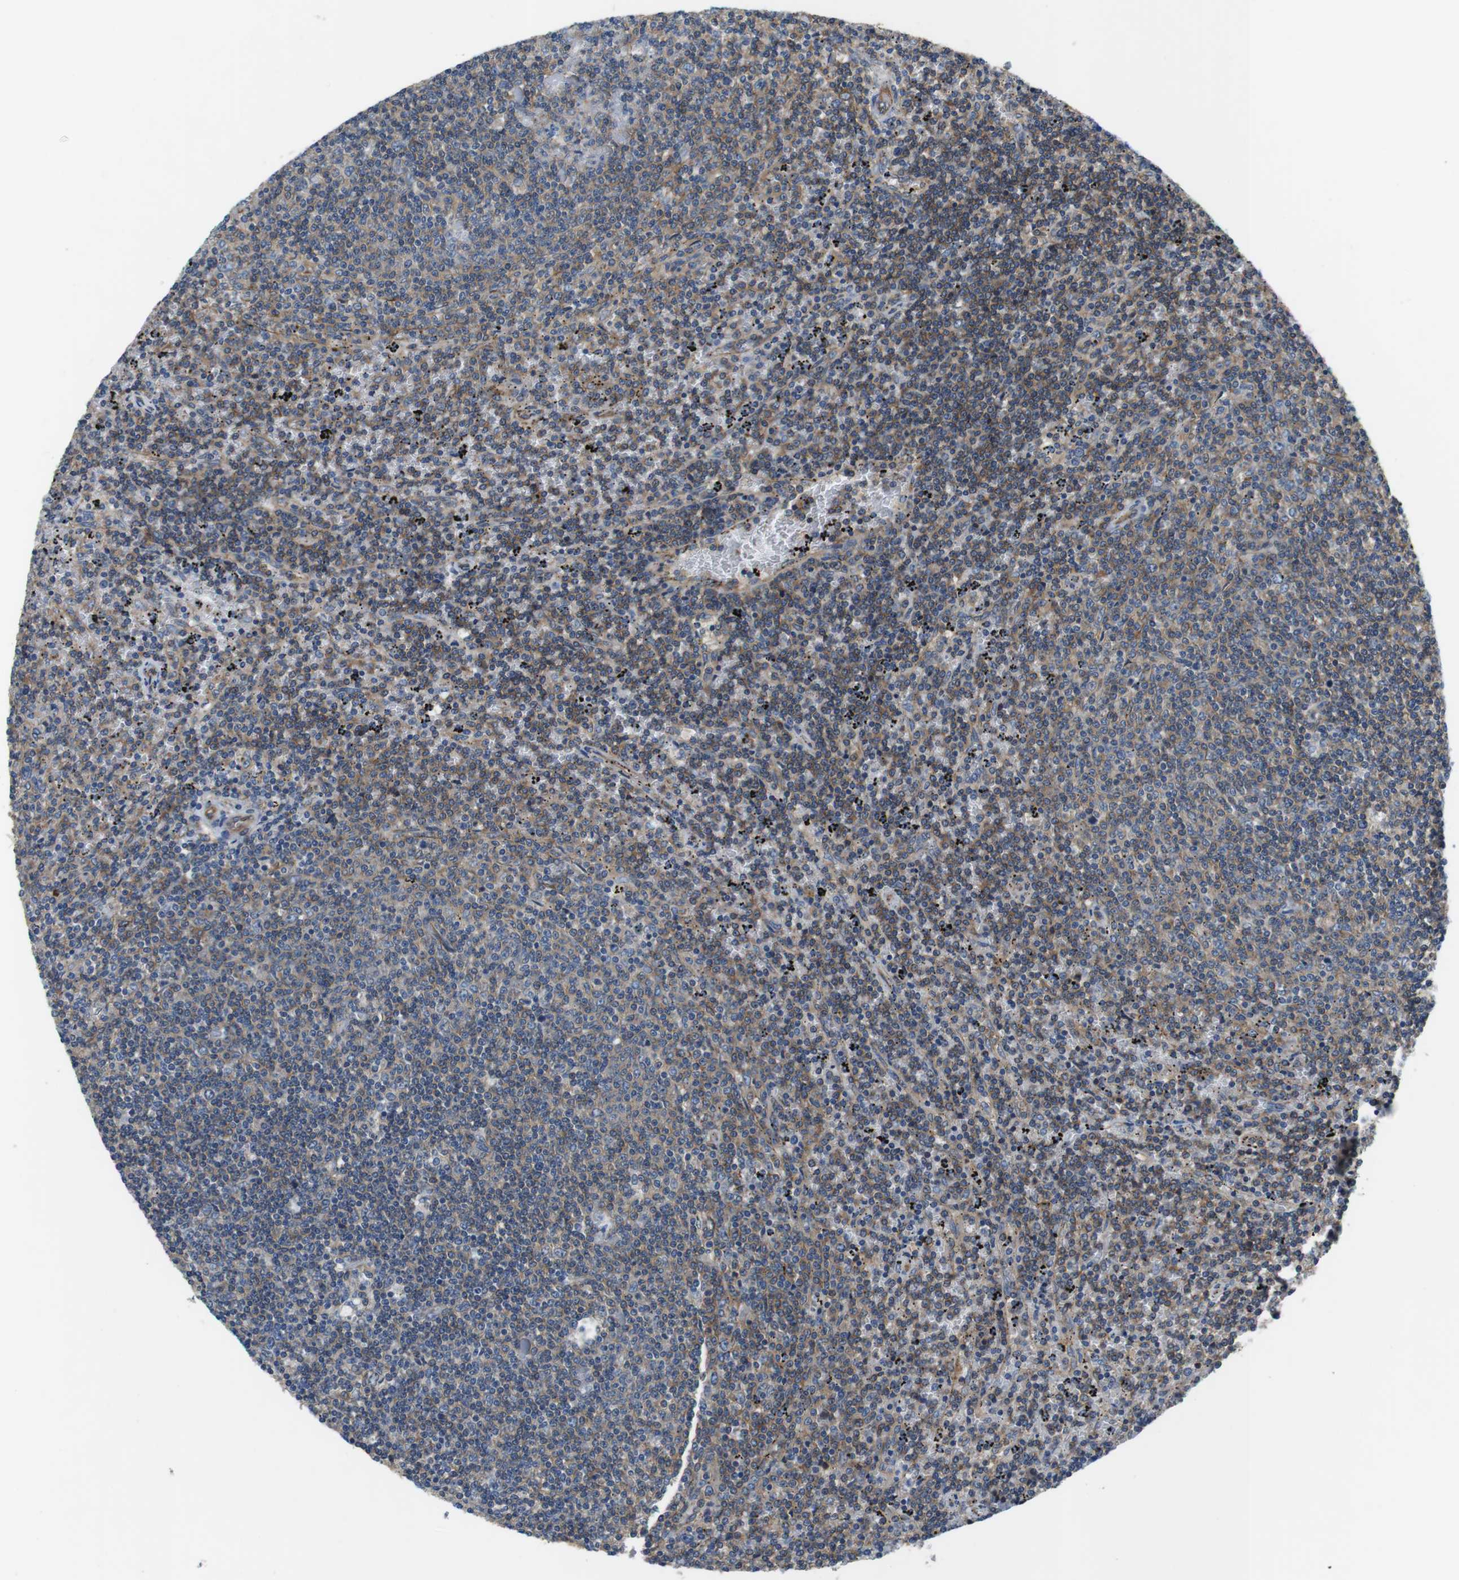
{"staining": {"intensity": "weak", "quantity": ">75%", "location": "cytoplasmic/membranous"}, "tissue": "lymphoma", "cell_type": "Tumor cells", "image_type": "cancer", "snomed": [{"axis": "morphology", "description": "Malignant lymphoma, non-Hodgkin's type, Low grade"}, {"axis": "topography", "description": "Spleen"}], "caption": "The photomicrograph demonstrates a brown stain indicating the presence of a protein in the cytoplasmic/membranous of tumor cells in lymphoma.", "gene": "DCLK1", "patient": {"sex": "female", "age": 50}}